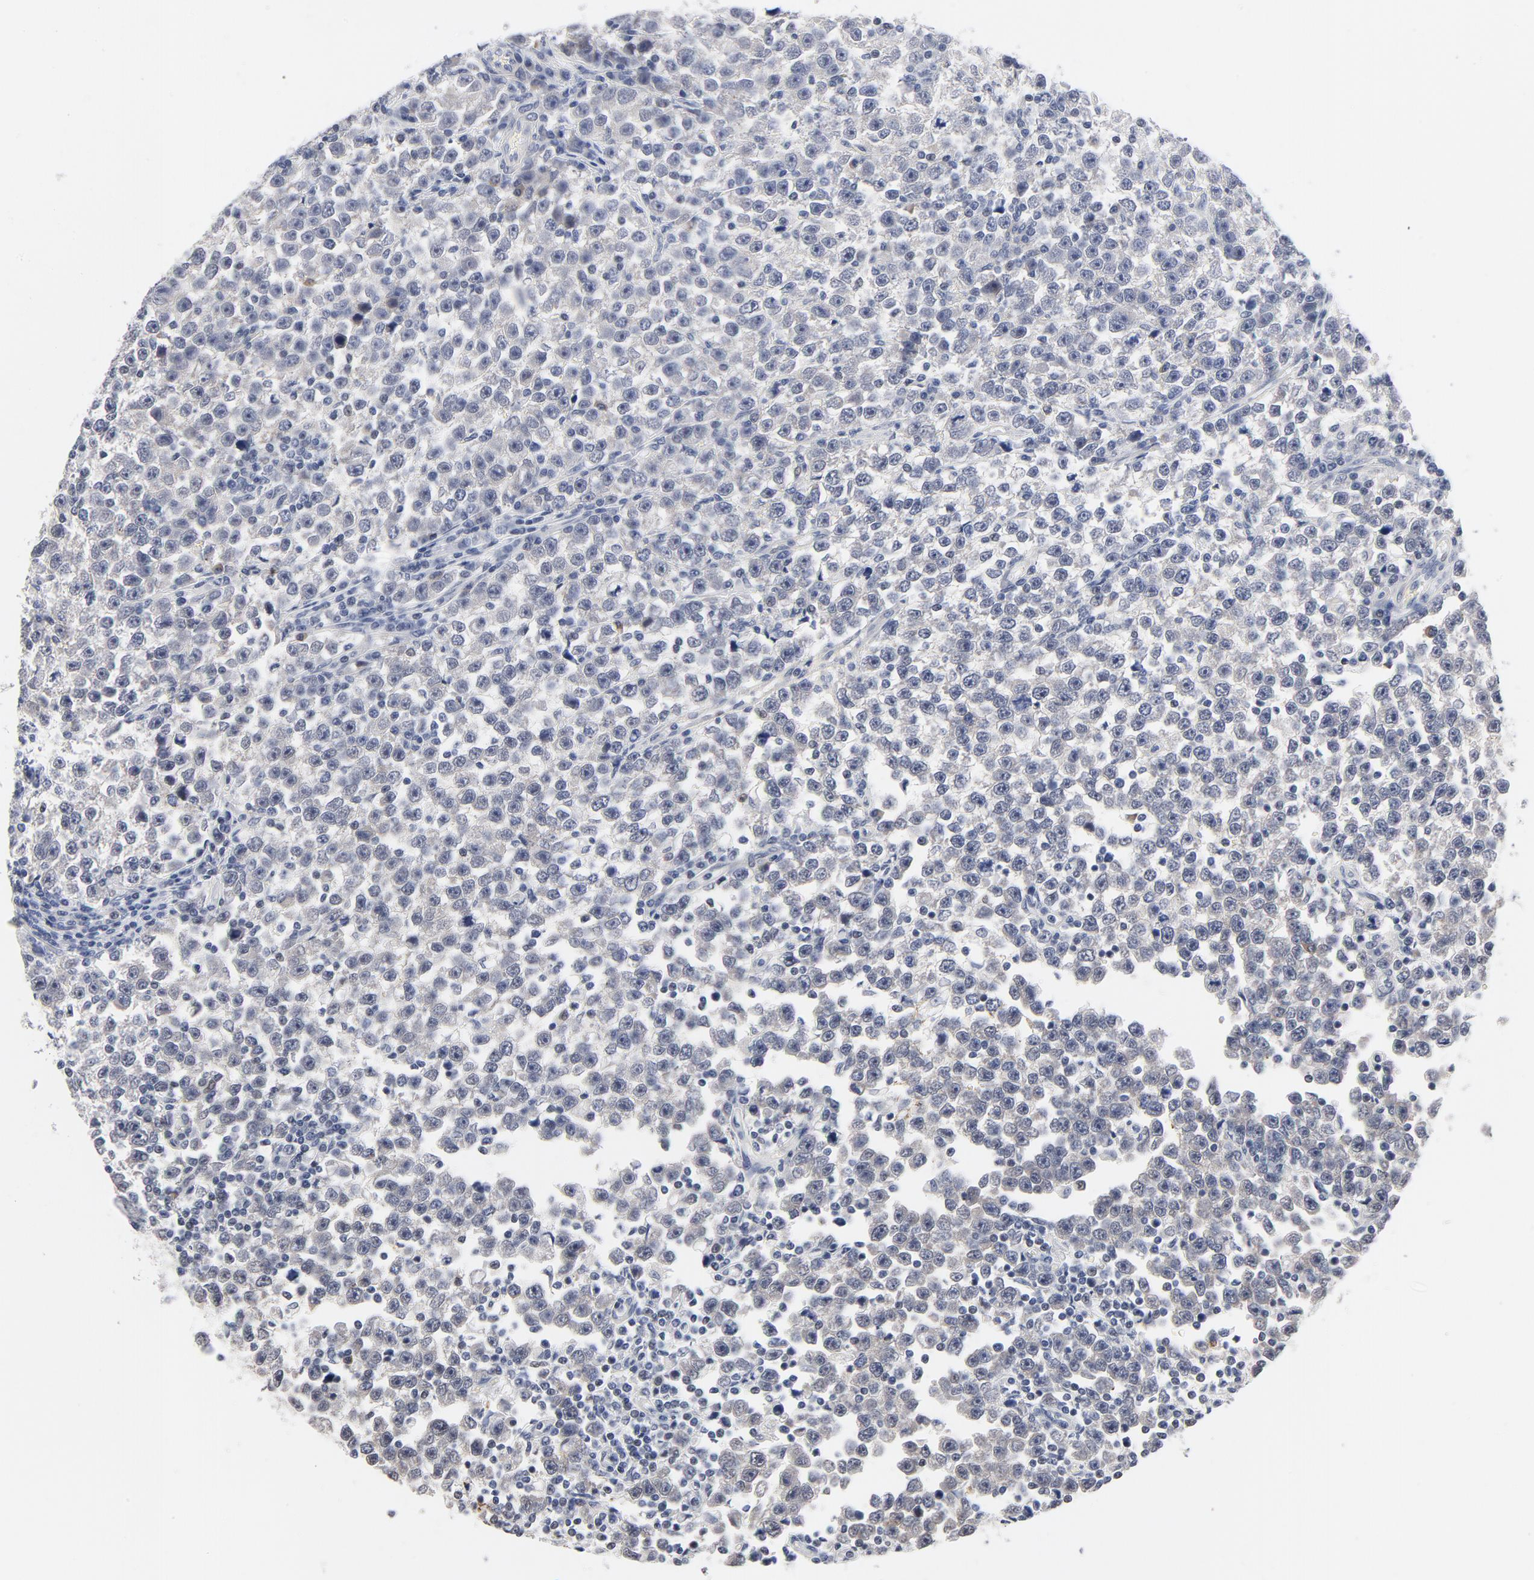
{"staining": {"intensity": "negative", "quantity": "none", "location": "none"}, "tissue": "testis cancer", "cell_type": "Tumor cells", "image_type": "cancer", "snomed": [{"axis": "morphology", "description": "Seminoma, NOS"}, {"axis": "topography", "description": "Testis"}], "caption": "Tumor cells show no significant protein expression in testis cancer.", "gene": "KCNK13", "patient": {"sex": "male", "age": 43}}